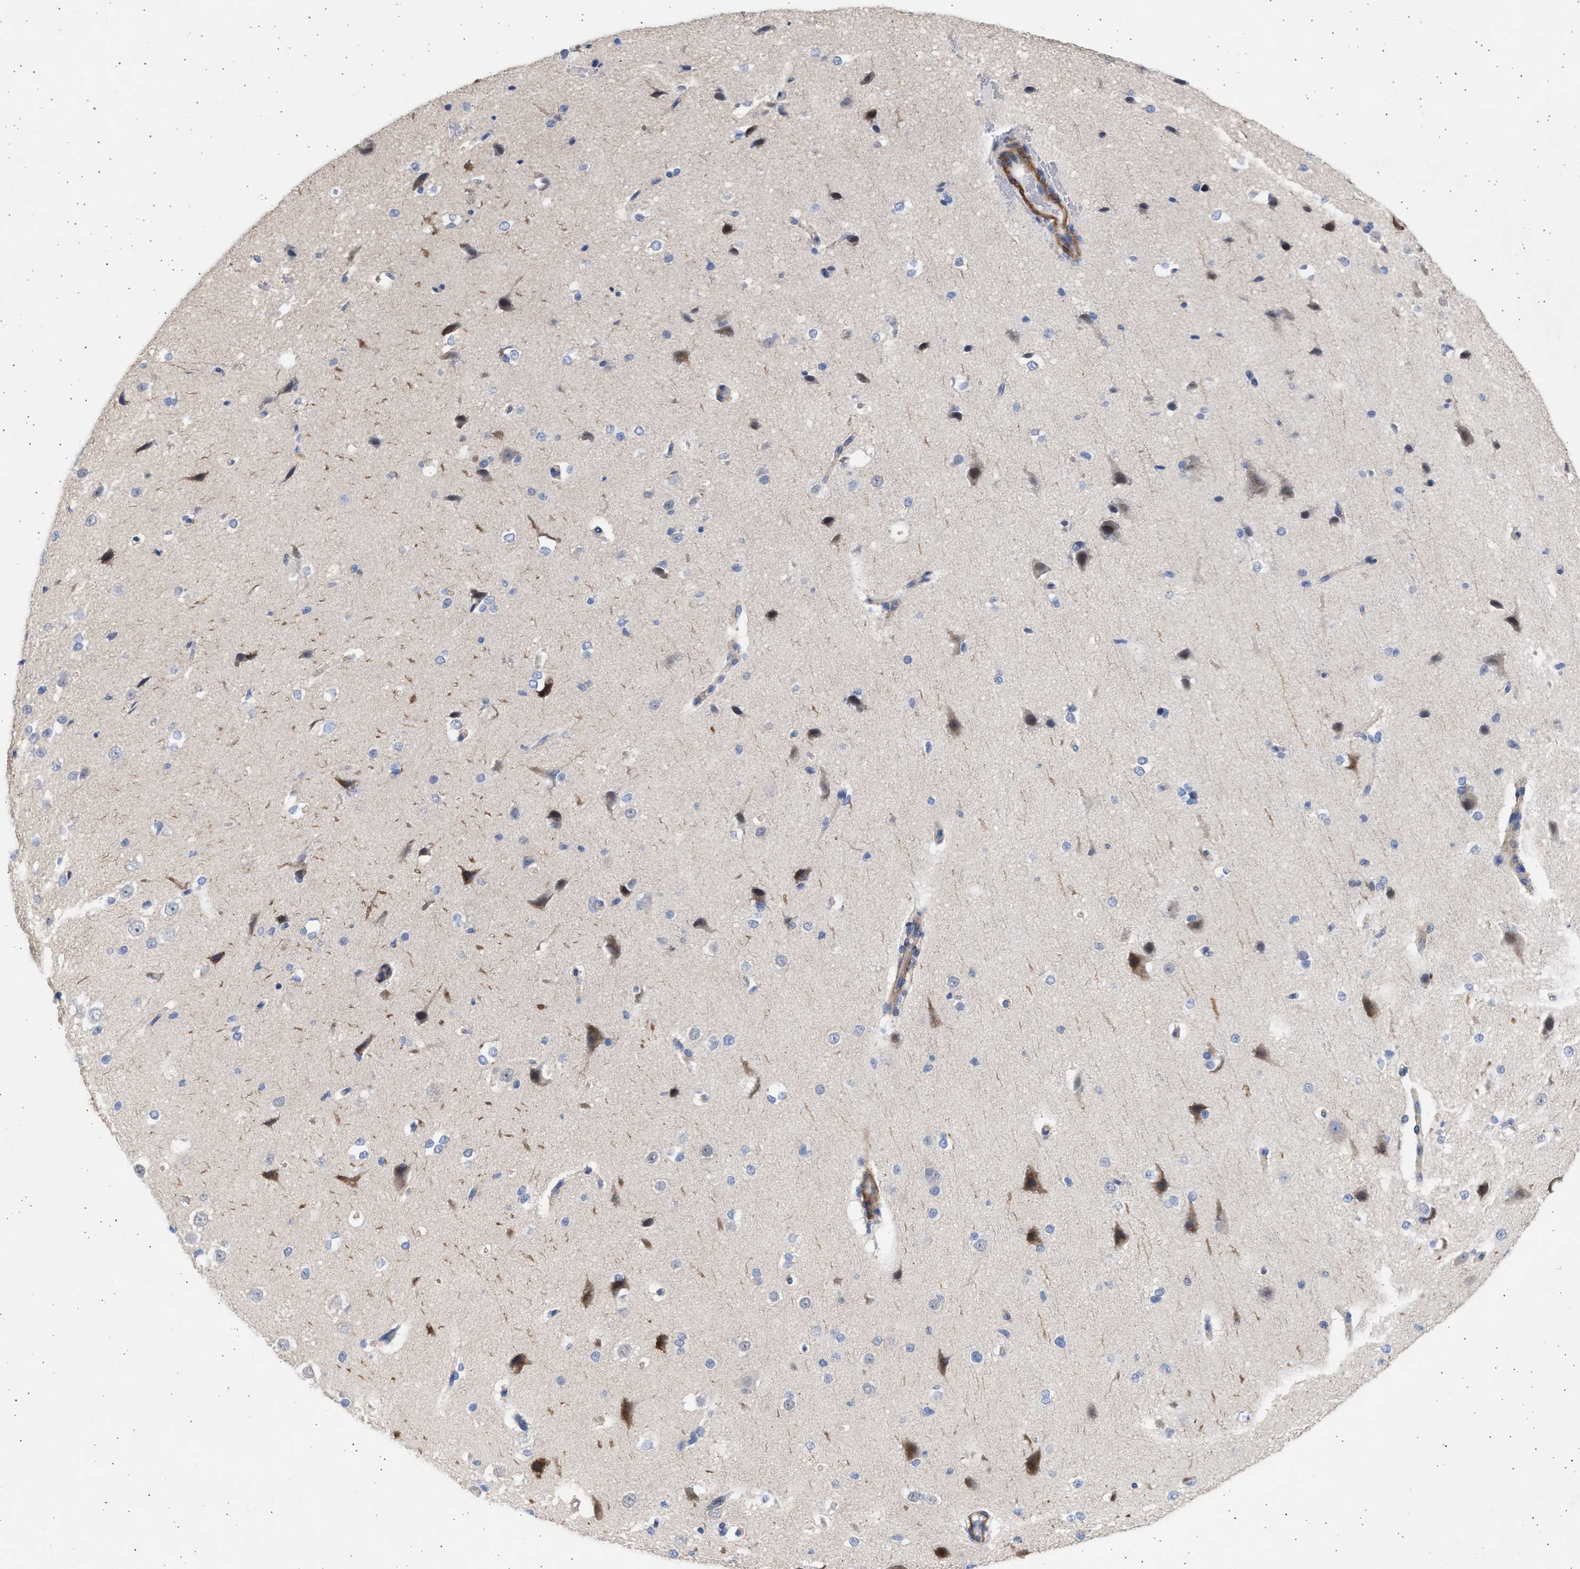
{"staining": {"intensity": "negative", "quantity": "none", "location": "none"}, "tissue": "cerebral cortex", "cell_type": "Endothelial cells", "image_type": "normal", "snomed": [{"axis": "morphology", "description": "Normal tissue, NOS"}, {"axis": "morphology", "description": "Developmental malformation"}, {"axis": "topography", "description": "Cerebral cortex"}], "caption": "IHC of unremarkable human cerebral cortex shows no expression in endothelial cells. (Stains: DAB (3,3'-diaminobenzidine) immunohistochemistry (IHC) with hematoxylin counter stain, Microscopy: brightfield microscopy at high magnification).", "gene": "NBR1", "patient": {"sex": "female", "age": 30}}